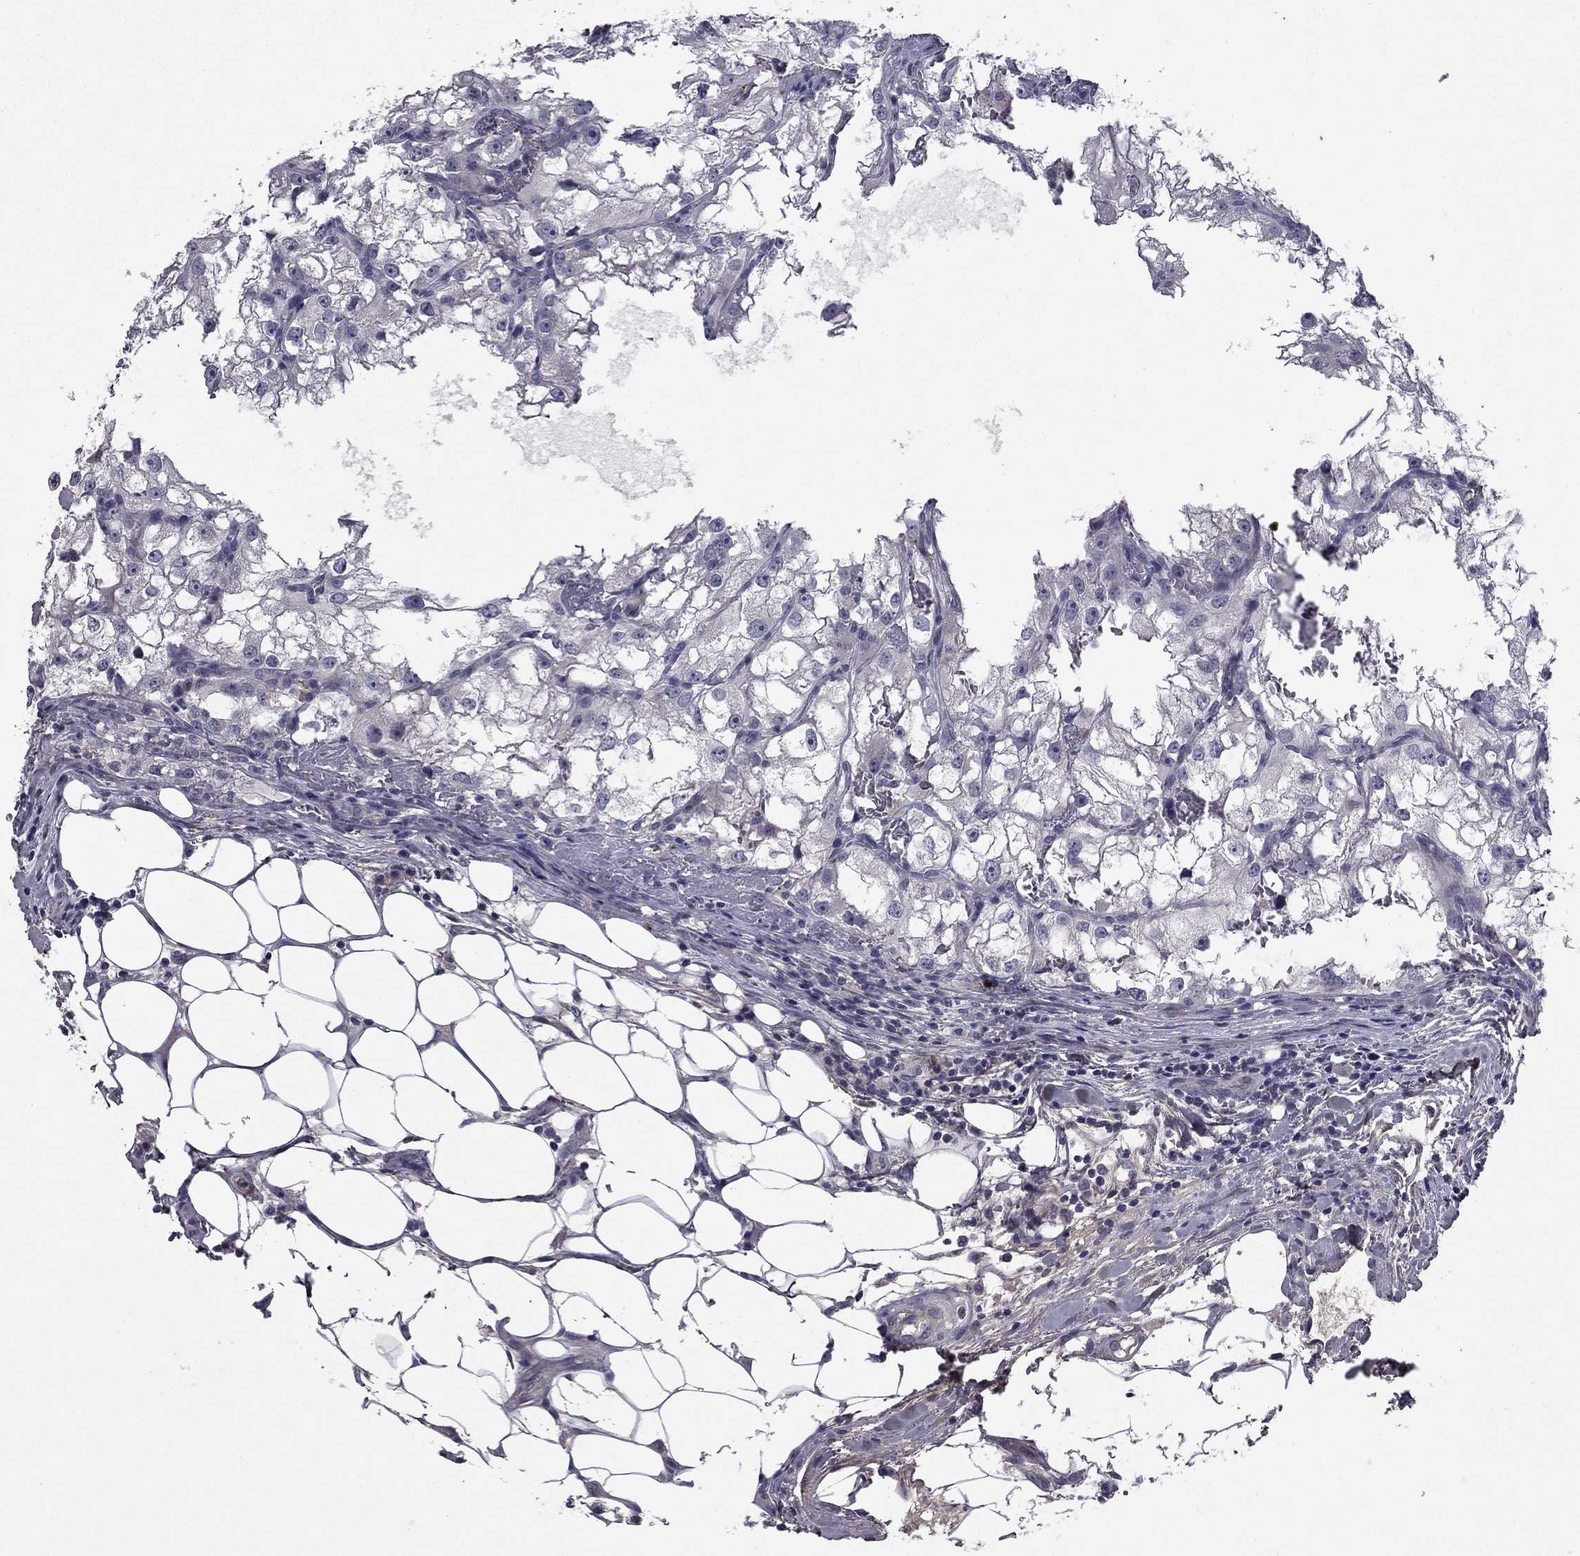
{"staining": {"intensity": "negative", "quantity": "none", "location": "none"}, "tissue": "renal cancer", "cell_type": "Tumor cells", "image_type": "cancer", "snomed": [{"axis": "morphology", "description": "Adenocarcinoma, NOS"}, {"axis": "topography", "description": "Kidney"}], "caption": "This is an immunohistochemistry photomicrograph of human renal cancer (adenocarcinoma). There is no expression in tumor cells.", "gene": "COL2A1", "patient": {"sex": "male", "age": 59}}